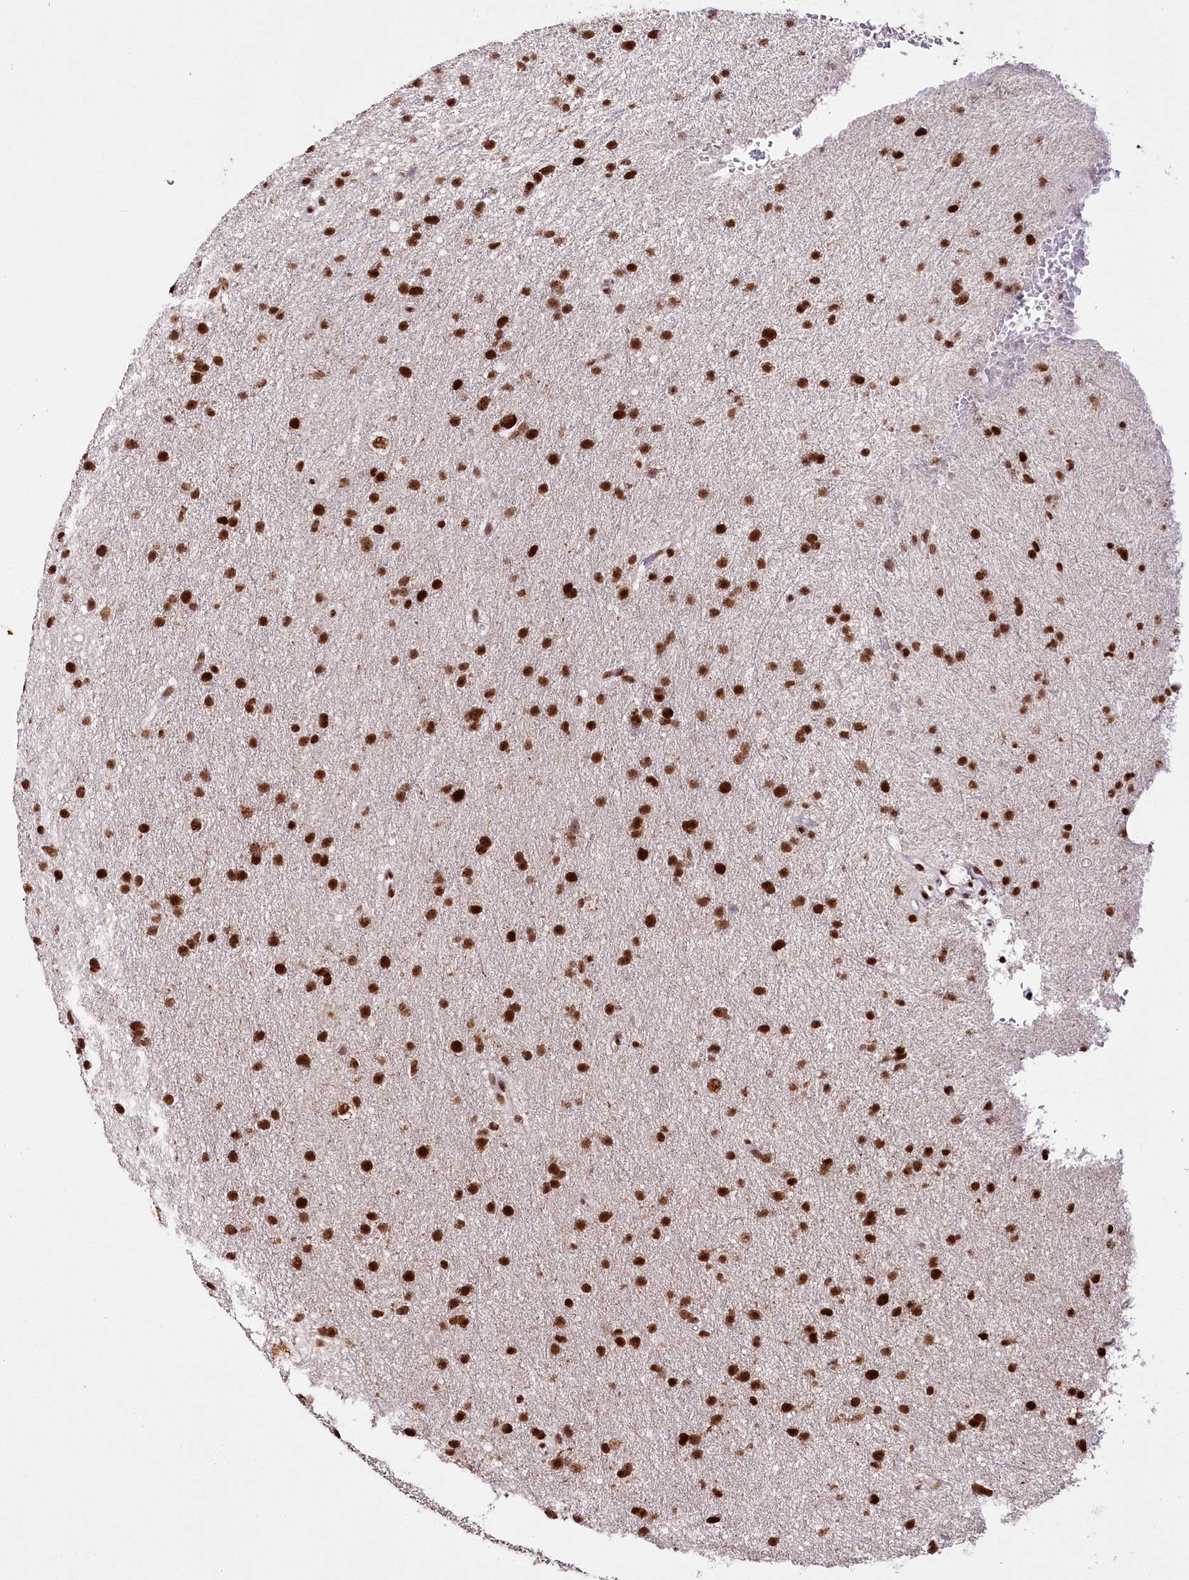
{"staining": {"intensity": "strong", "quantity": ">75%", "location": "nuclear"}, "tissue": "glioma", "cell_type": "Tumor cells", "image_type": "cancer", "snomed": [{"axis": "morphology", "description": "Glioma, malignant, Low grade"}, {"axis": "topography", "description": "Cerebral cortex"}], "caption": "High-magnification brightfield microscopy of malignant glioma (low-grade) stained with DAB (brown) and counterstained with hematoxylin (blue). tumor cells exhibit strong nuclear expression is seen in approximately>75% of cells. (brown staining indicates protein expression, while blue staining denotes nuclei).", "gene": "SMARCE1", "patient": {"sex": "female", "age": 39}}